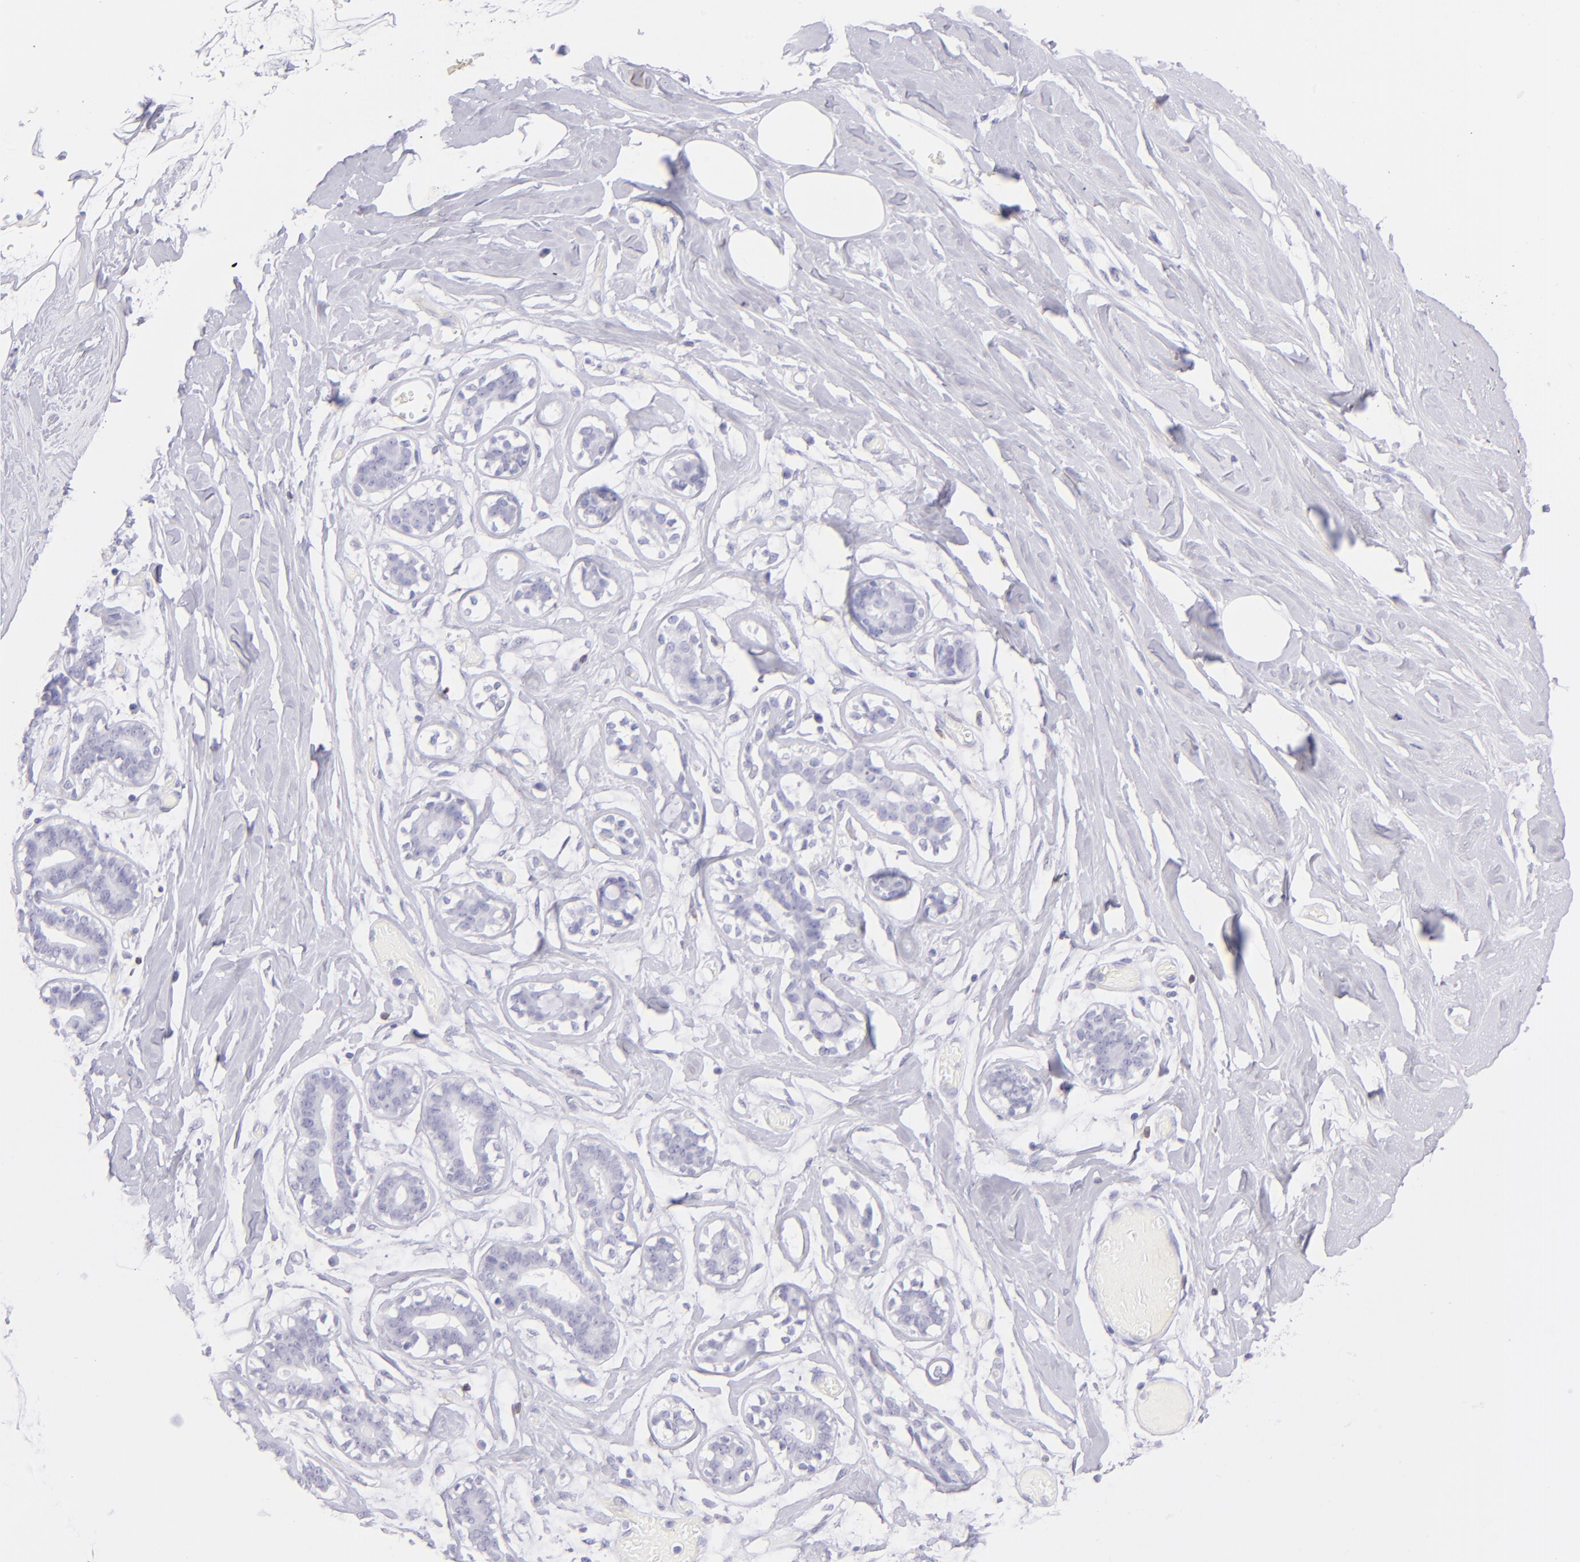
{"staining": {"intensity": "negative", "quantity": "none", "location": "none"}, "tissue": "breast", "cell_type": "Adipocytes", "image_type": "normal", "snomed": [{"axis": "morphology", "description": "Normal tissue, NOS"}, {"axis": "morphology", "description": "Fibrosis, NOS"}, {"axis": "topography", "description": "Breast"}], "caption": "Histopathology image shows no significant protein positivity in adipocytes of normal breast.", "gene": "CD72", "patient": {"sex": "female", "age": 39}}